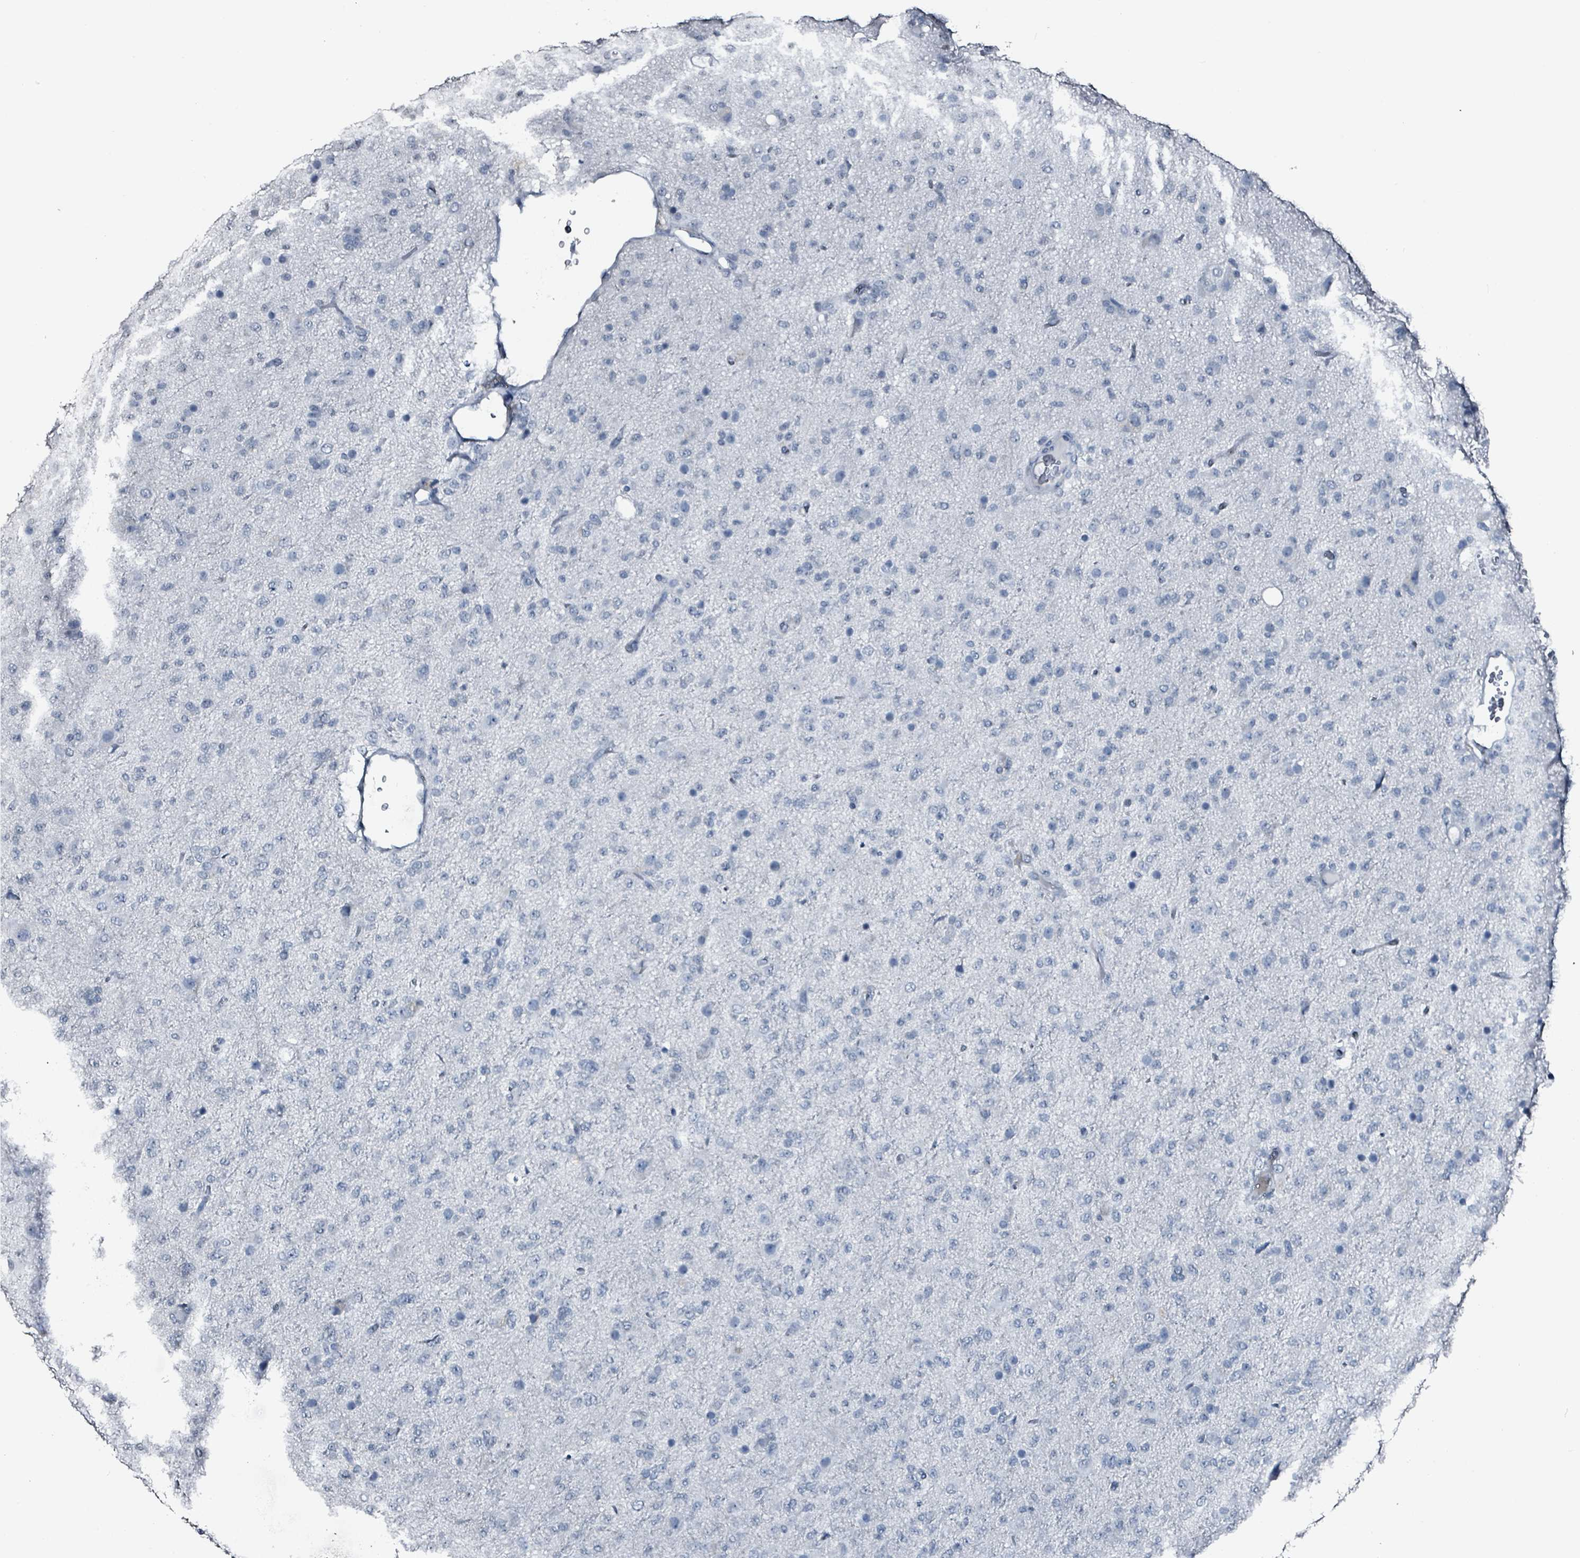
{"staining": {"intensity": "negative", "quantity": "none", "location": "none"}, "tissue": "glioma", "cell_type": "Tumor cells", "image_type": "cancer", "snomed": [{"axis": "morphology", "description": "Glioma, malignant, Low grade"}, {"axis": "topography", "description": "Brain"}], "caption": "Malignant low-grade glioma stained for a protein using IHC displays no expression tumor cells.", "gene": "CA9", "patient": {"sex": "male", "age": 65}}